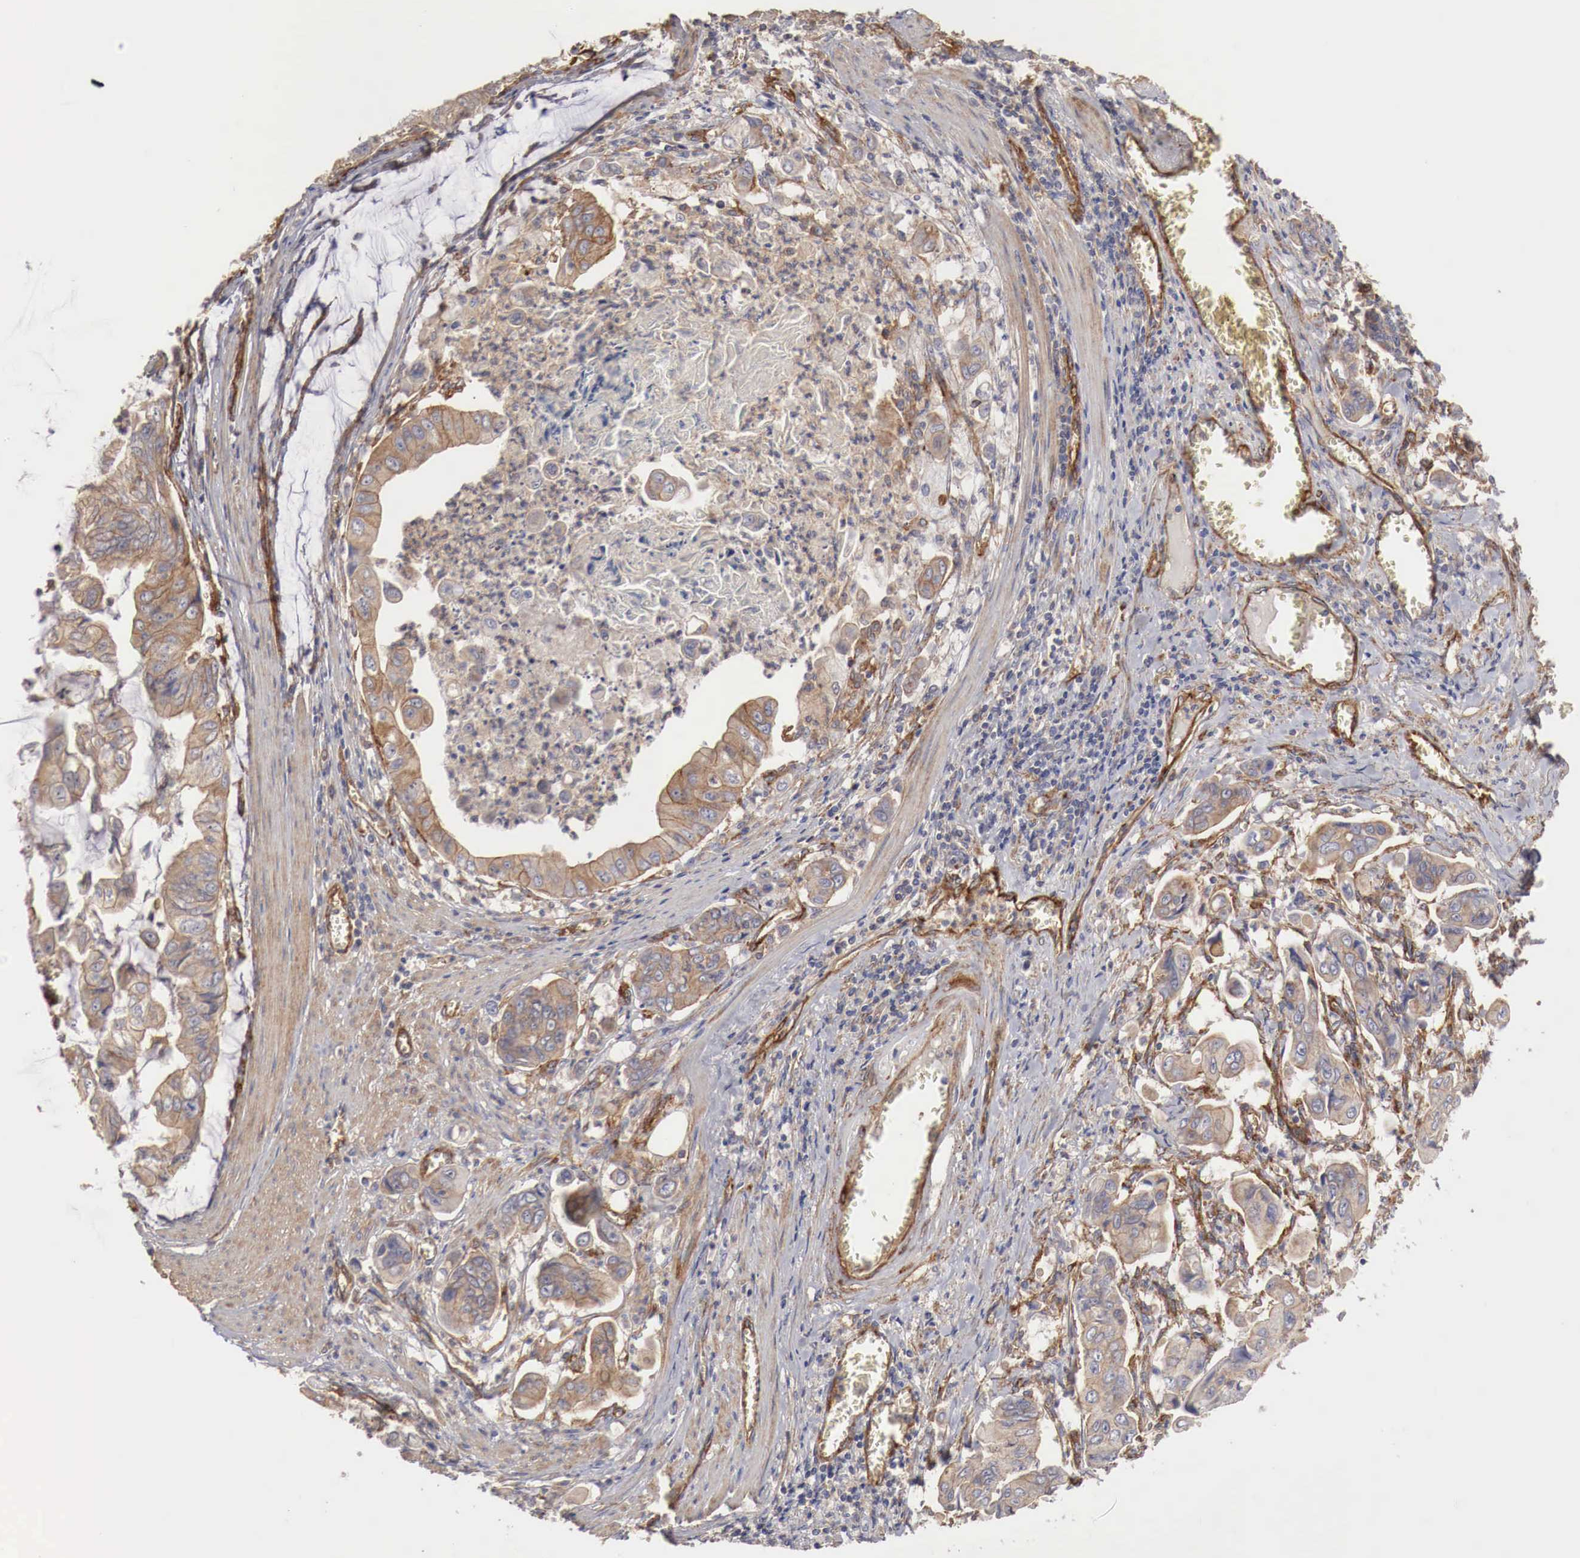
{"staining": {"intensity": "moderate", "quantity": ">75%", "location": "cytoplasmic/membranous"}, "tissue": "stomach cancer", "cell_type": "Tumor cells", "image_type": "cancer", "snomed": [{"axis": "morphology", "description": "Adenocarcinoma, NOS"}, {"axis": "topography", "description": "Stomach, upper"}], "caption": "High-power microscopy captured an IHC photomicrograph of stomach cancer, revealing moderate cytoplasmic/membranous staining in approximately >75% of tumor cells.", "gene": "ARMCX4", "patient": {"sex": "male", "age": 80}}